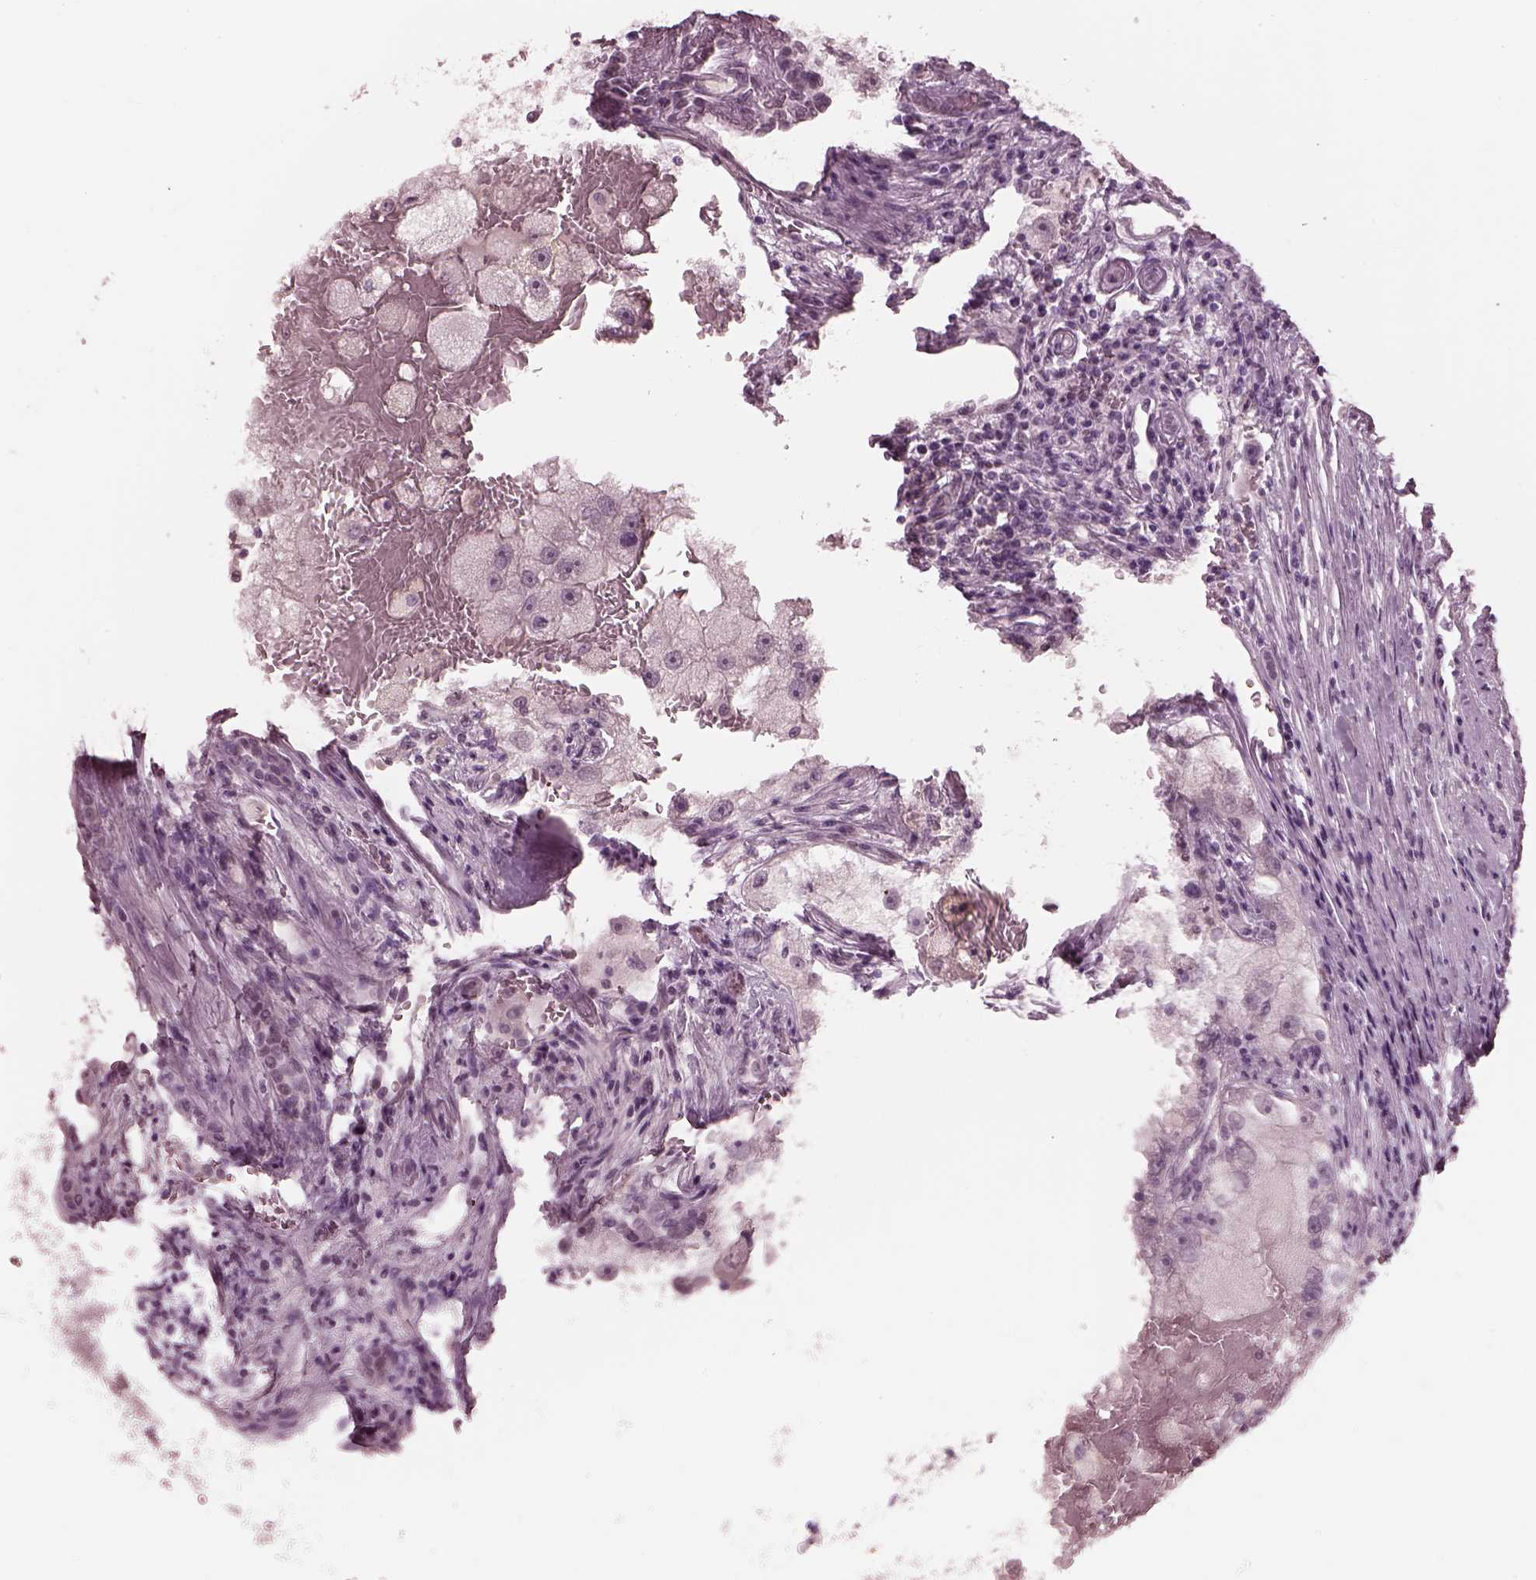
{"staining": {"intensity": "negative", "quantity": "none", "location": "none"}, "tissue": "renal cancer", "cell_type": "Tumor cells", "image_type": "cancer", "snomed": [{"axis": "morphology", "description": "Adenocarcinoma, NOS"}, {"axis": "topography", "description": "Kidney"}], "caption": "This is an IHC micrograph of renal cancer (adenocarcinoma). There is no staining in tumor cells.", "gene": "GARIN4", "patient": {"sex": "male", "age": 63}}